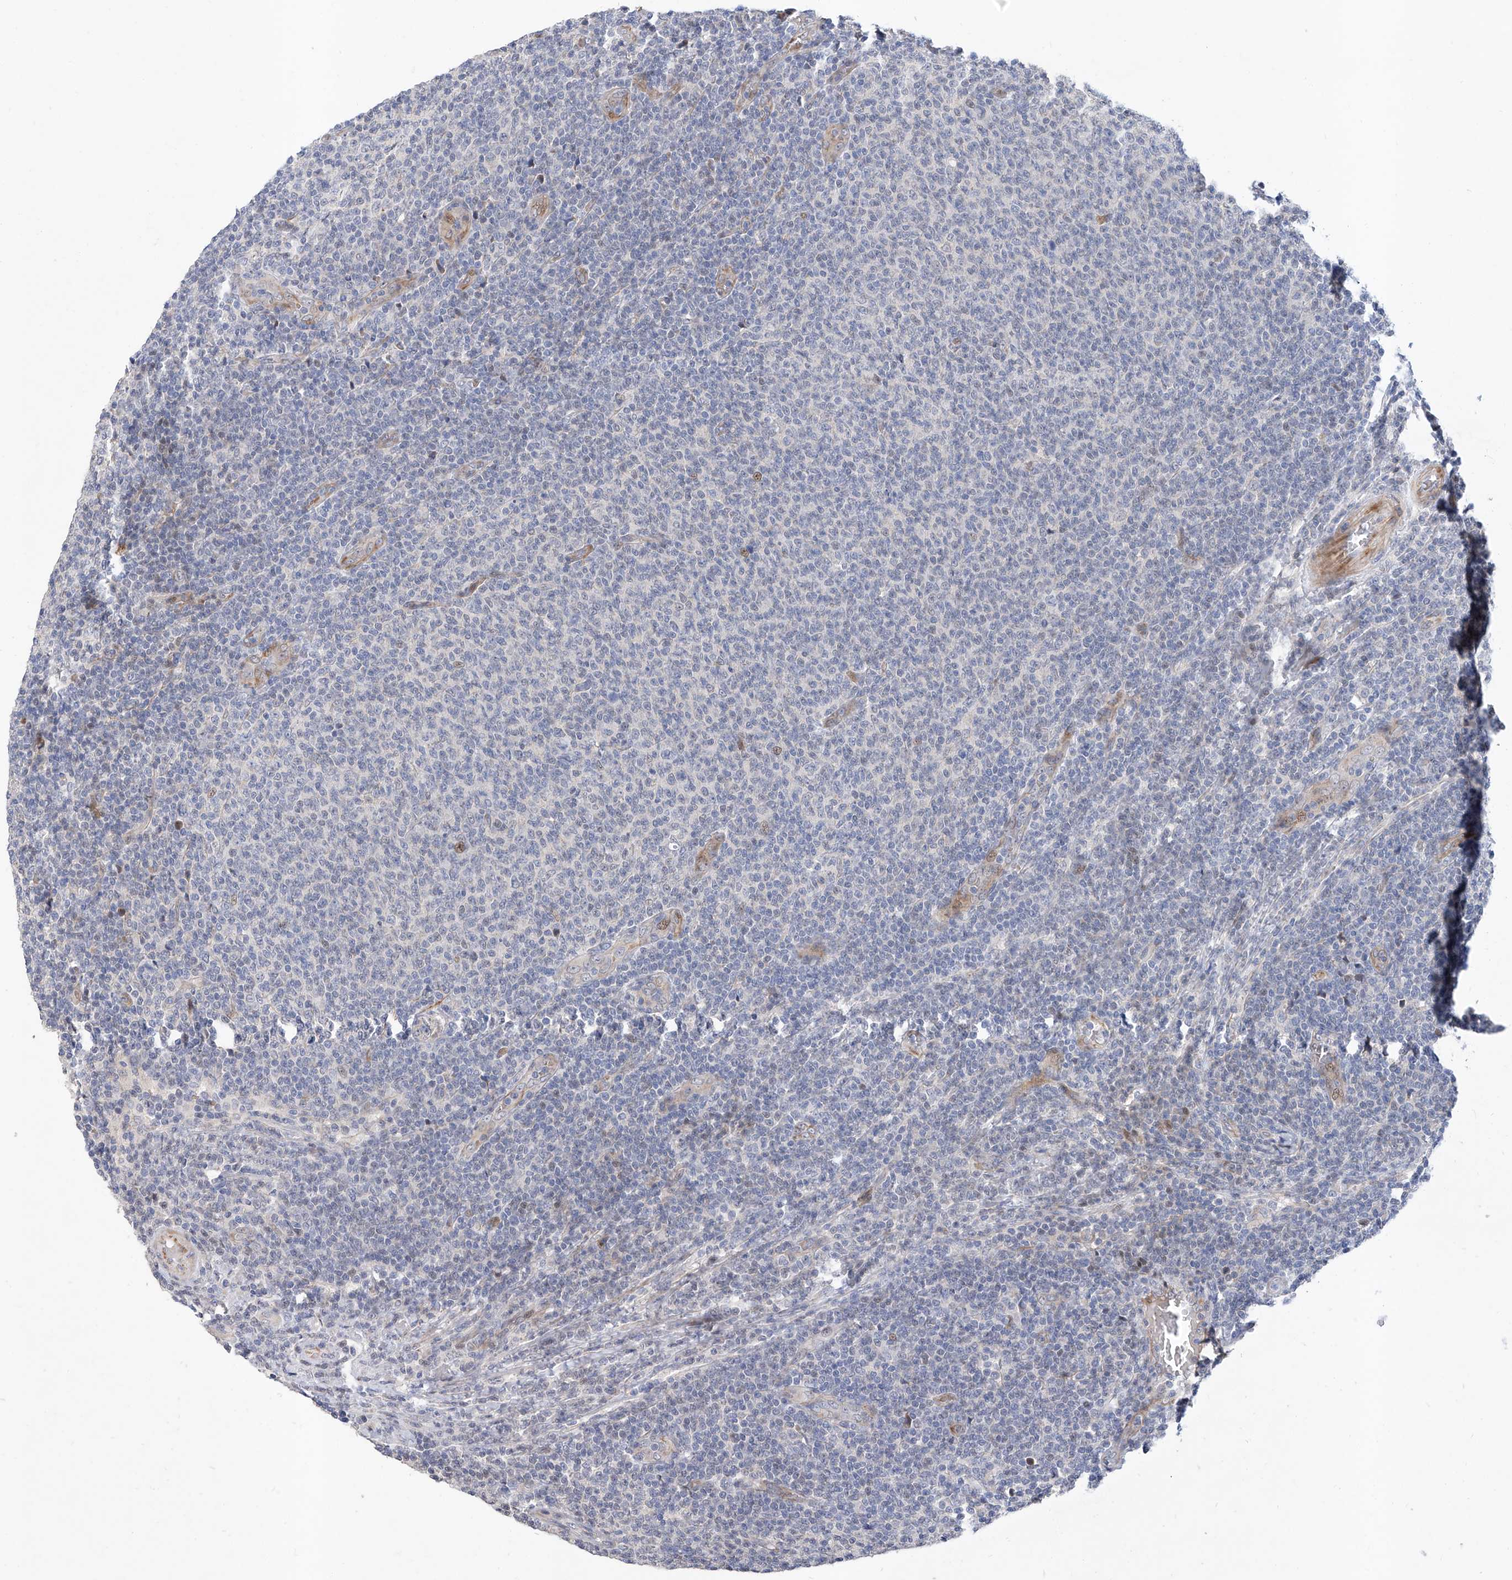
{"staining": {"intensity": "negative", "quantity": "none", "location": "none"}, "tissue": "lymphoma", "cell_type": "Tumor cells", "image_type": "cancer", "snomed": [{"axis": "morphology", "description": "Malignant lymphoma, non-Hodgkin's type, Low grade"}, {"axis": "topography", "description": "Lymph node"}], "caption": "This histopathology image is of lymphoma stained with IHC to label a protein in brown with the nuclei are counter-stained blue. There is no staining in tumor cells.", "gene": "FUCA2", "patient": {"sex": "male", "age": 66}}